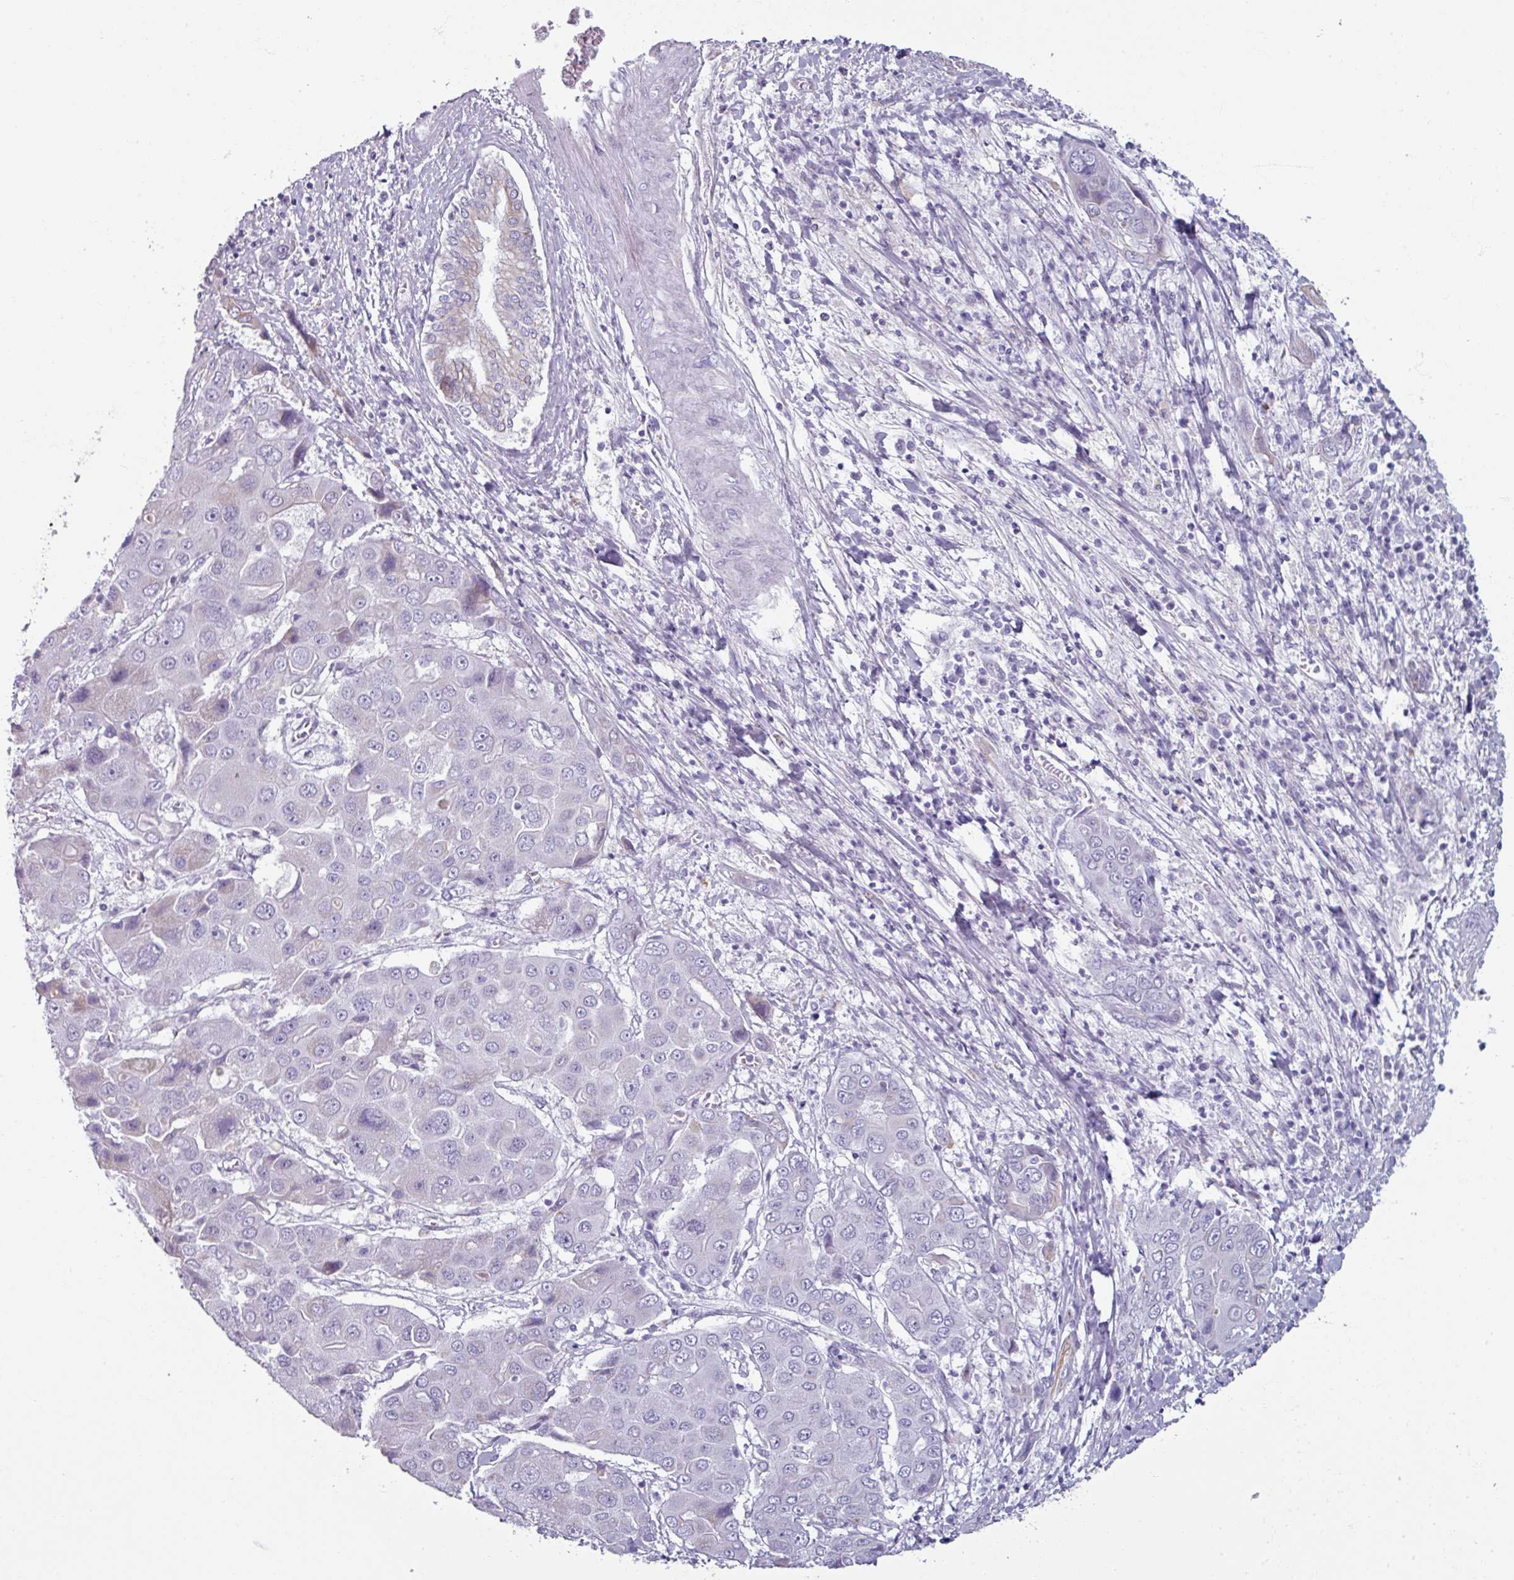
{"staining": {"intensity": "negative", "quantity": "none", "location": "none"}, "tissue": "liver cancer", "cell_type": "Tumor cells", "image_type": "cancer", "snomed": [{"axis": "morphology", "description": "Cholangiocarcinoma"}, {"axis": "topography", "description": "Liver"}], "caption": "The histopathology image shows no significant positivity in tumor cells of liver cholangiocarcinoma.", "gene": "SPESP1", "patient": {"sex": "male", "age": 67}}